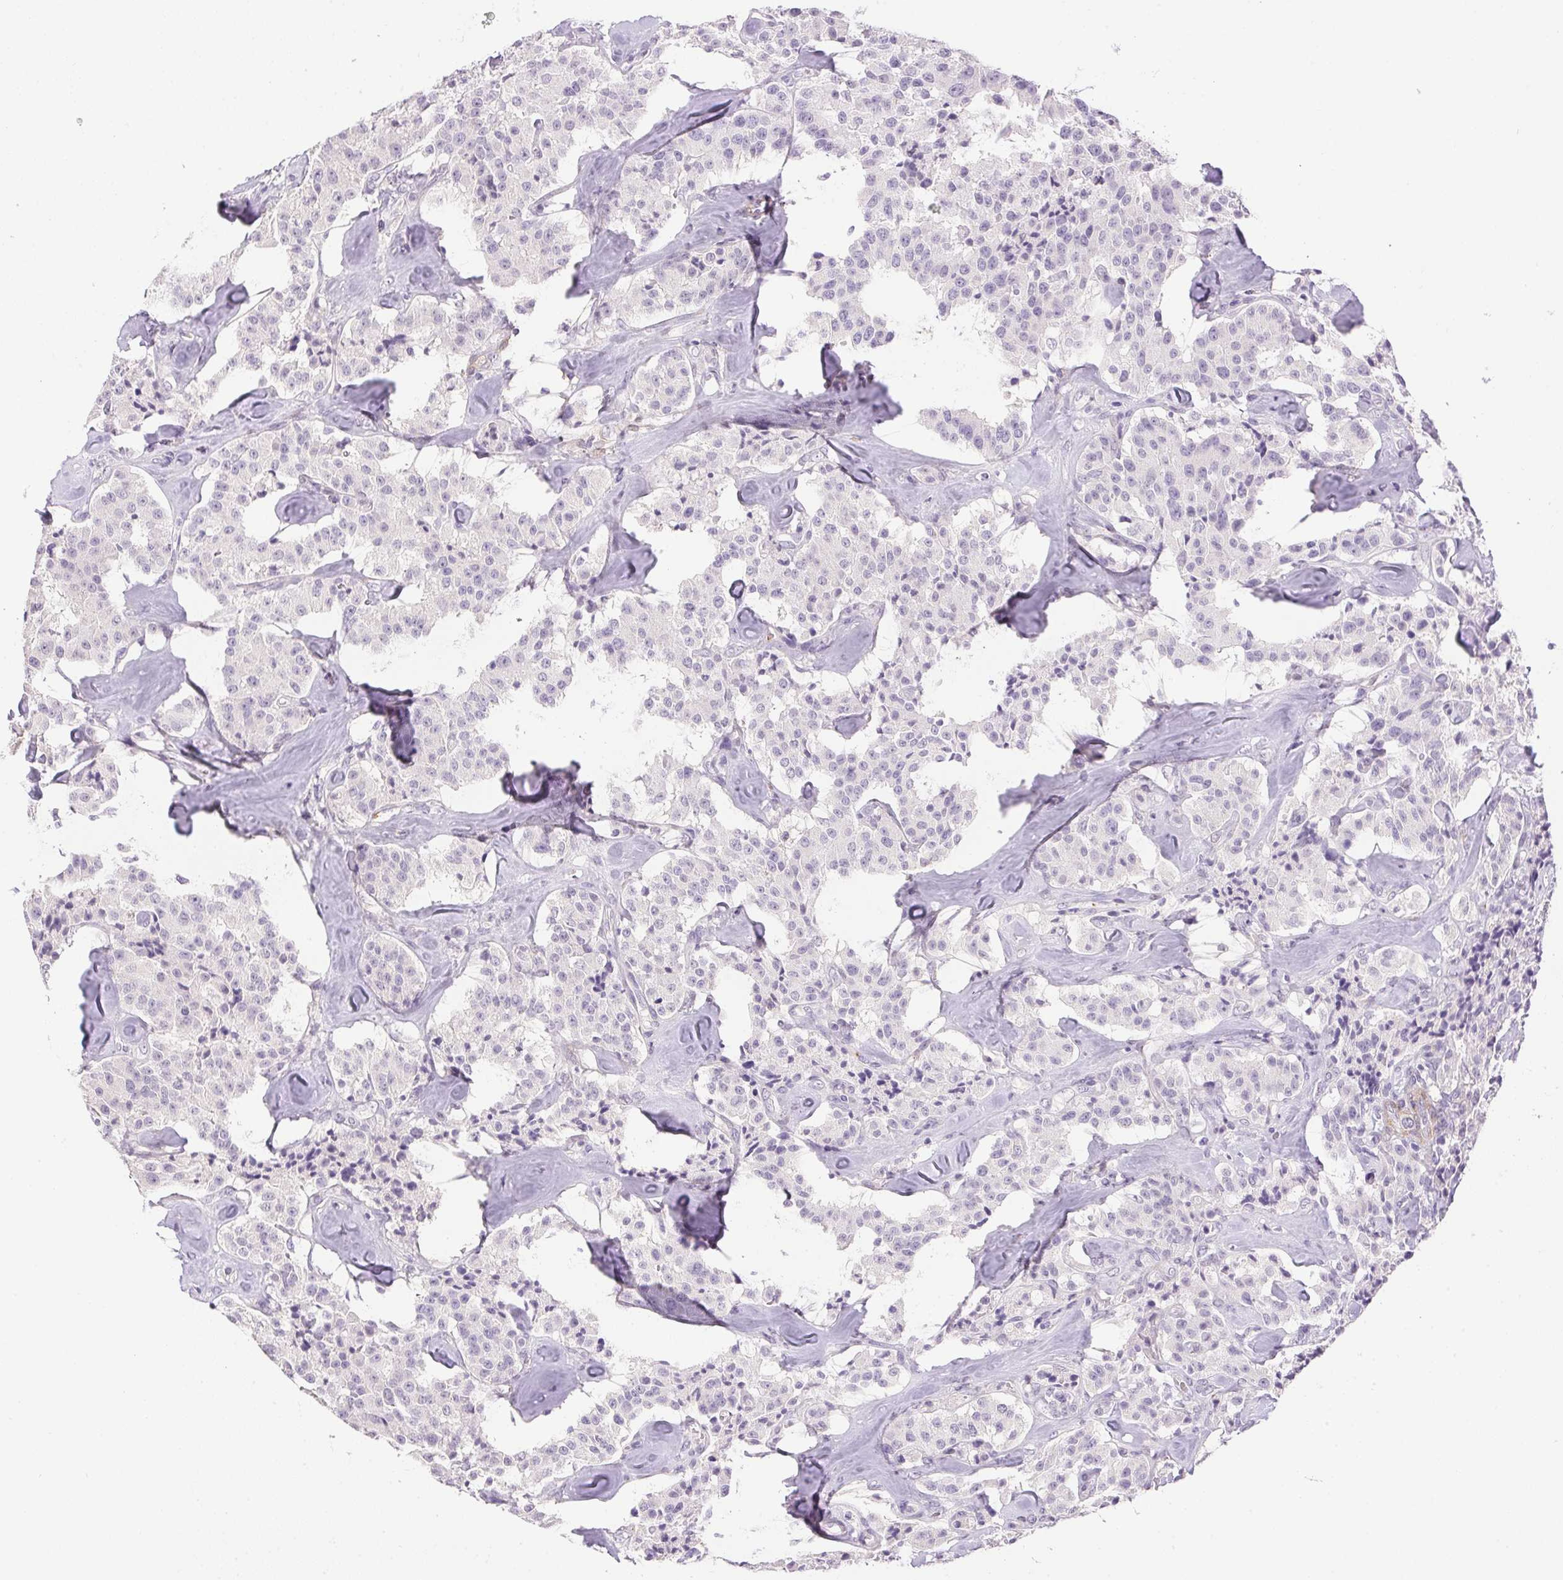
{"staining": {"intensity": "negative", "quantity": "none", "location": "none"}, "tissue": "carcinoid", "cell_type": "Tumor cells", "image_type": "cancer", "snomed": [{"axis": "morphology", "description": "Carcinoid, malignant, NOS"}, {"axis": "topography", "description": "Pancreas"}], "caption": "The IHC photomicrograph has no significant staining in tumor cells of carcinoid tissue.", "gene": "PRL", "patient": {"sex": "male", "age": 41}}